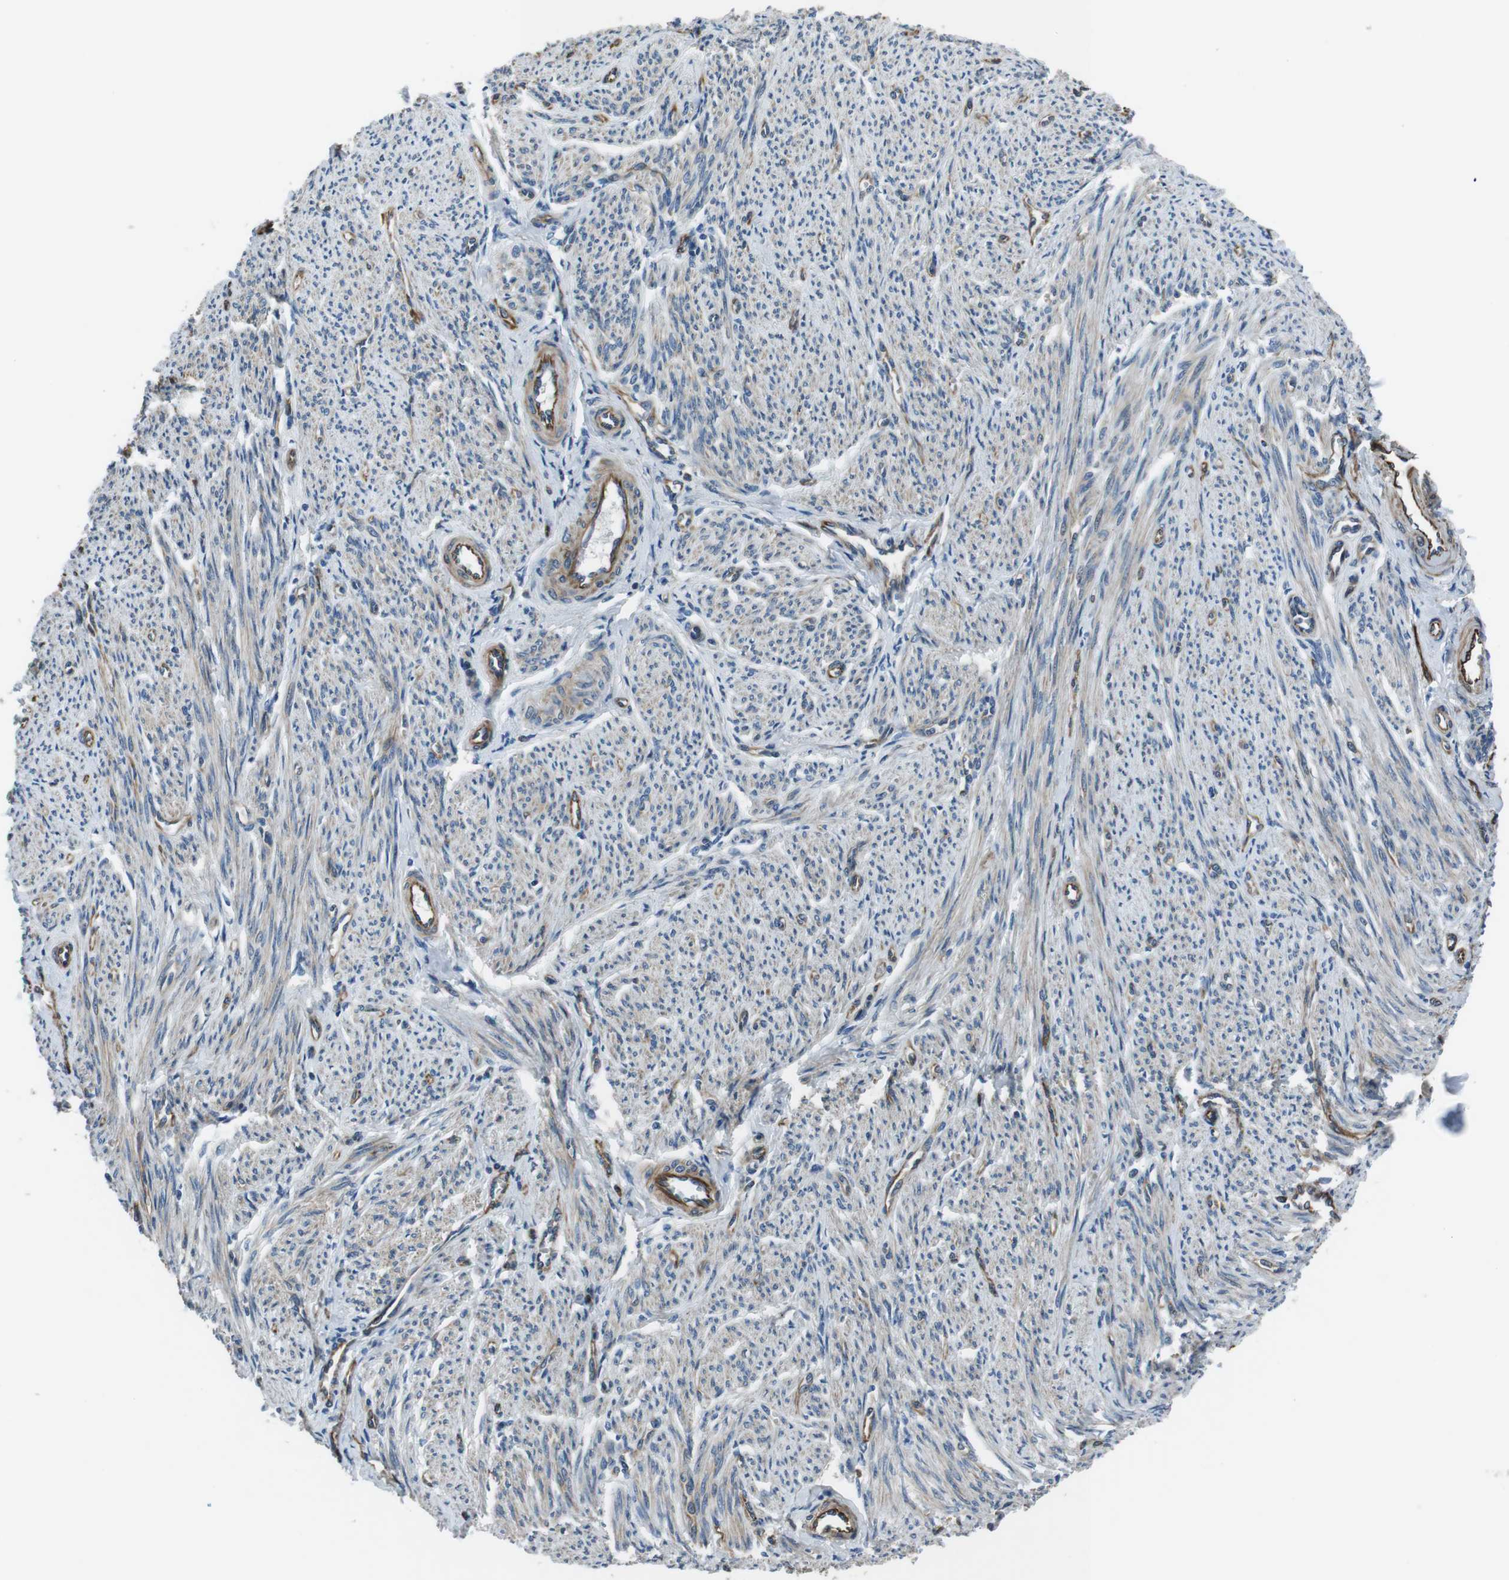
{"staining": {"intensity": "negative", "quantity": "none", "location": "none"}, "tissue": "smooth muscle", "cell_type": "Smooth muscle cells", "image_type": "normal", "snomed": [{"axis": "morphology", "description": "Normal tissue, NOS"}, {"axis": "topography", "description": "Smooth muscle"}], "caption": "This is a photomicrograph of IHC staining of benign smooth muscle, which shows no expression in smooth muscle cells. (Brightfield microscopy of DAB immunohistochemistry at high magnification).", "gene": "LRRC49", "patient": {"sex": "female", "age": 65}}